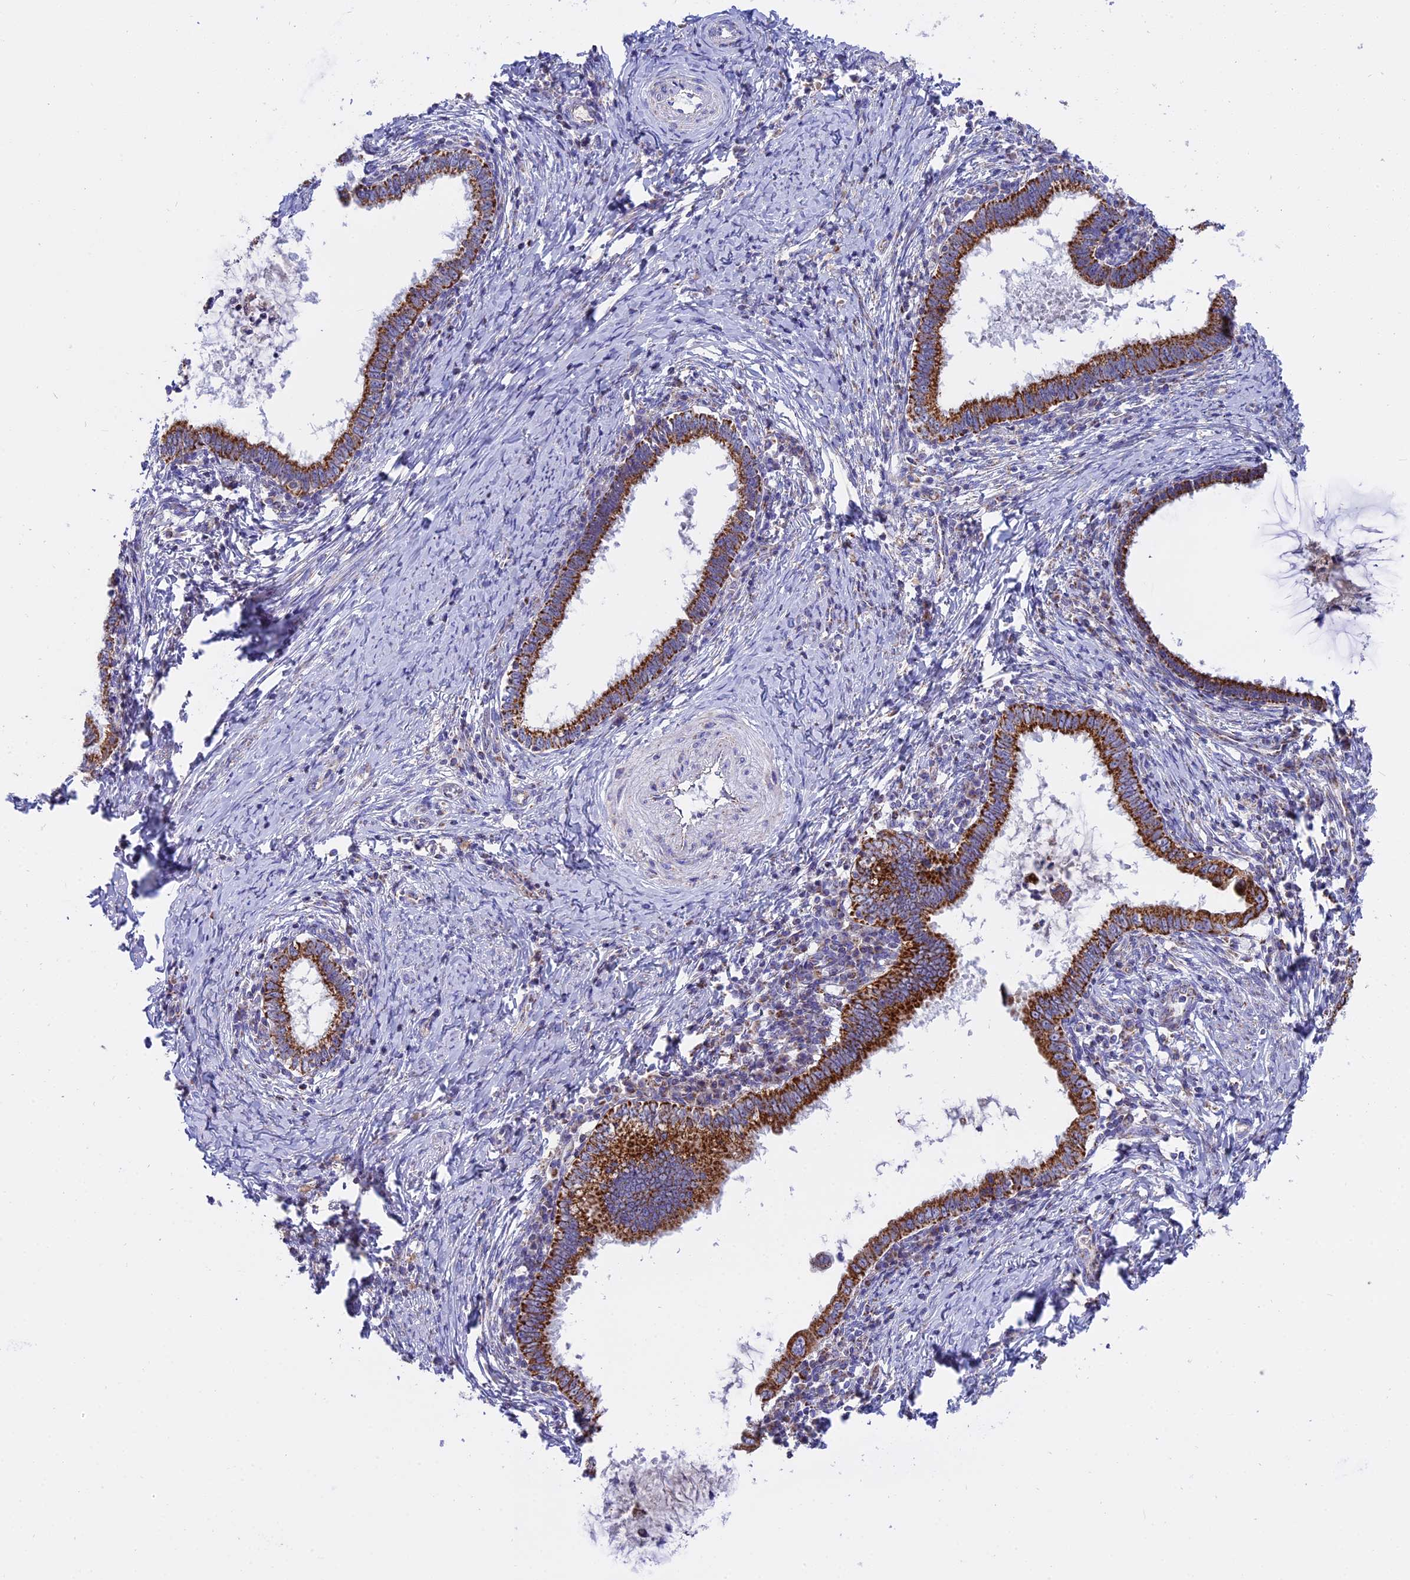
{"staining": {"intensity": "strong", "quantity": ">75%", "location": "cytoplasmic/membranous"}, "tissue": "cervical cancer", "cell_type": "Tumor cells", "image_type": "cancer", "snomed": [{"axis": "morphology", "description": "Adenocarcinoma, NOS"}, {"axis": "topography", "description": "Cervix"}], "caption": "Immunohistochemical staining of human cervical cancer displays strong cytoplasmic/membranous protein positivity in about >75% of tumor cells.", "gene": "MRPS34", "patient": {"sex": "female", "age": 36}}